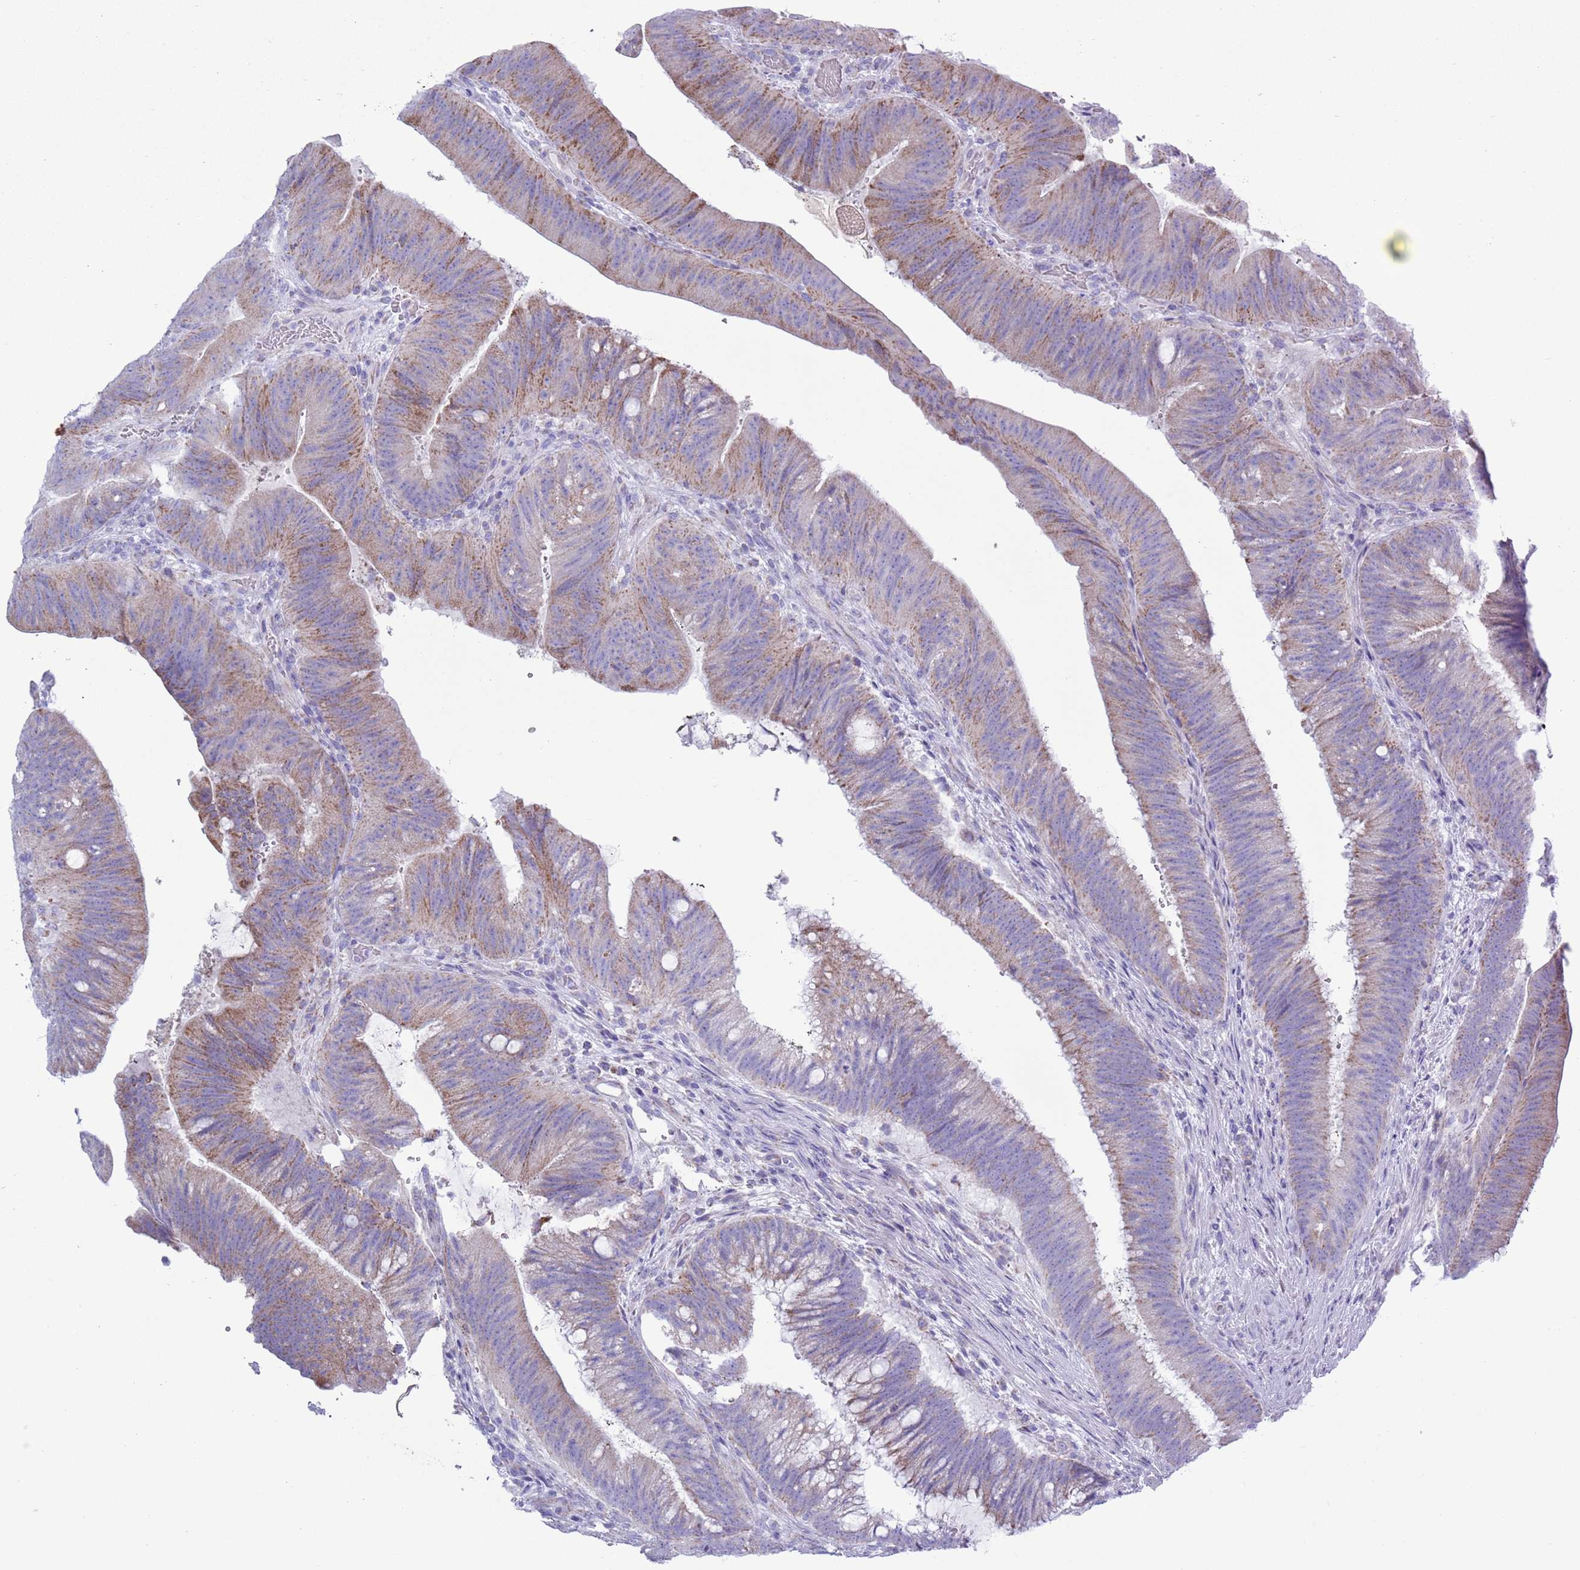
{"staining": {"intensity": "moderate", "quantity": "25%-75%", "location": "cytoplasmic/membranous"}, "tissue": "colorectal cancer", "cell_type": "Tumor cells", "image_type": "cancer", "snomed": [{"axis": "morphology", "description": "Adenocarcinoma, NOS"}, {"axis": "topography", "description": "Colon"}], "caption": "Colorectal cancer was stained to show a protein in brown. There is medium levels of moderate cytoplasmic/membranous positivity in about 25%-75% of tumor cells.", "gene": "MOCOS", "patient": {"sex": "female", "age": 43}}